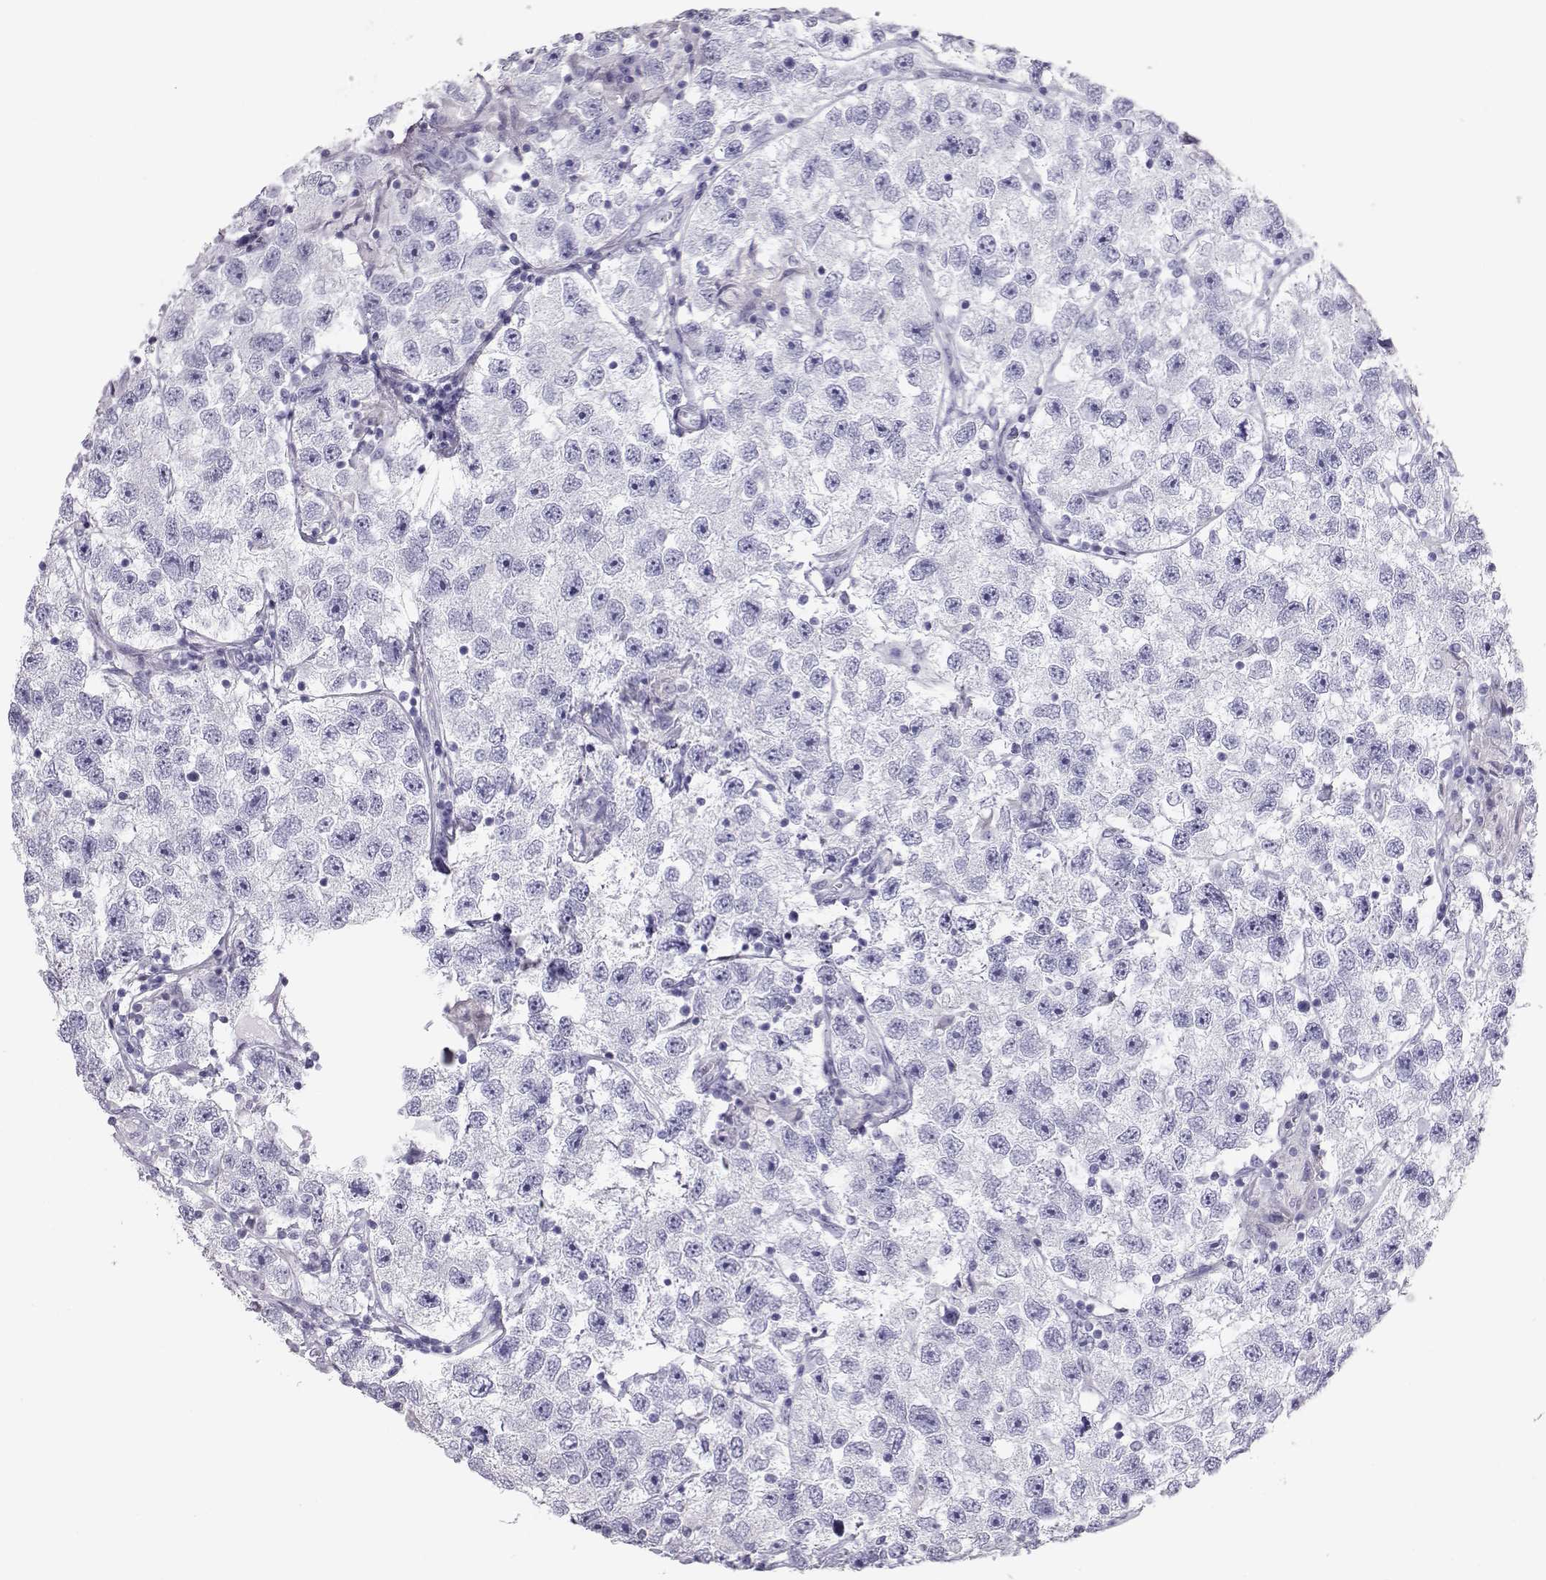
{"staining": {"intensity": "negative", "quantity": "none", "location": "none"}, "tissue": "testis cancer", "cell_type": "Tumor cells", "image_type": "cancer", "snomed": [{"axis": "morphology", "description": "Seminoma, NOS"}, {"axis": "topography", "description": "Testis"}], "caption": "Immunohistochemistry (IHC) image of testis cancer stained for a protein (brown), which displays no staining in tumor cells. (DAB (3,3'-diaminobenzidine) immunohistochemistry, high magnification).", "gene": "RD3", "patient": {"sex": "male", "age": 26}}